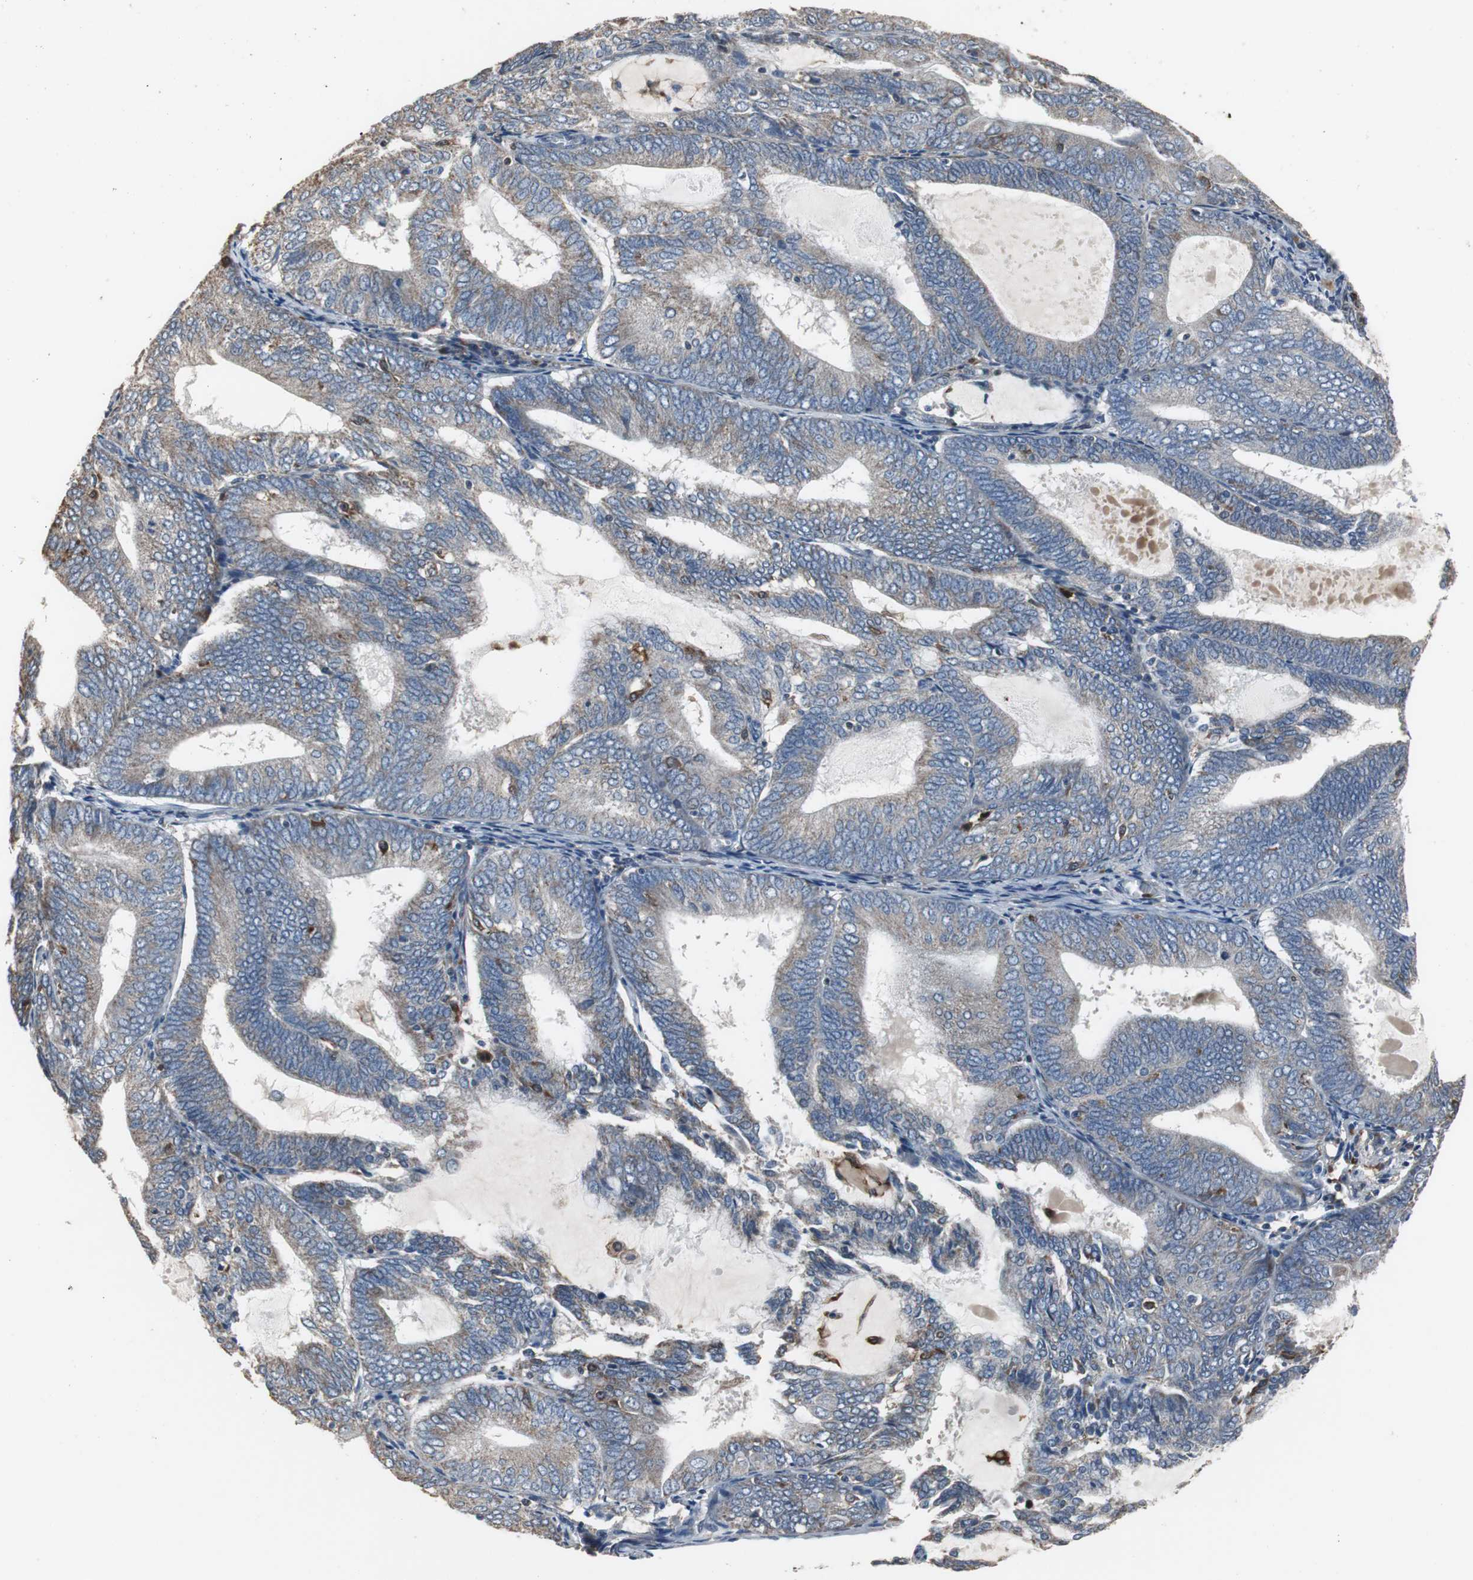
{"staining": {"intensity": "weak", "quantity": ">75%", "location": "cytoplasmic/membranous"}, "tissue": "endometrial cancer", "cell_type": "Tumor cells", "image_type": "cancer", "snomed": [{"axis": "morphology", "description": "Adenocarcinoma, NOS"}, {"axis": "topography", "description": "Endometrium"}], "caption": "Immunohistochemistry (IHC) histopathology image of neoplastic tissue: endometrial cancer (adenocarcinoma) stained using IHC displays low levels of weak protein expression localized specifically in the cytoplasmic/membranous of tumor cells, appearing as a cytoplasmic/membranous brown color.", "gene": "NCF2", "patient": {"sex": "female", "age": 81}}